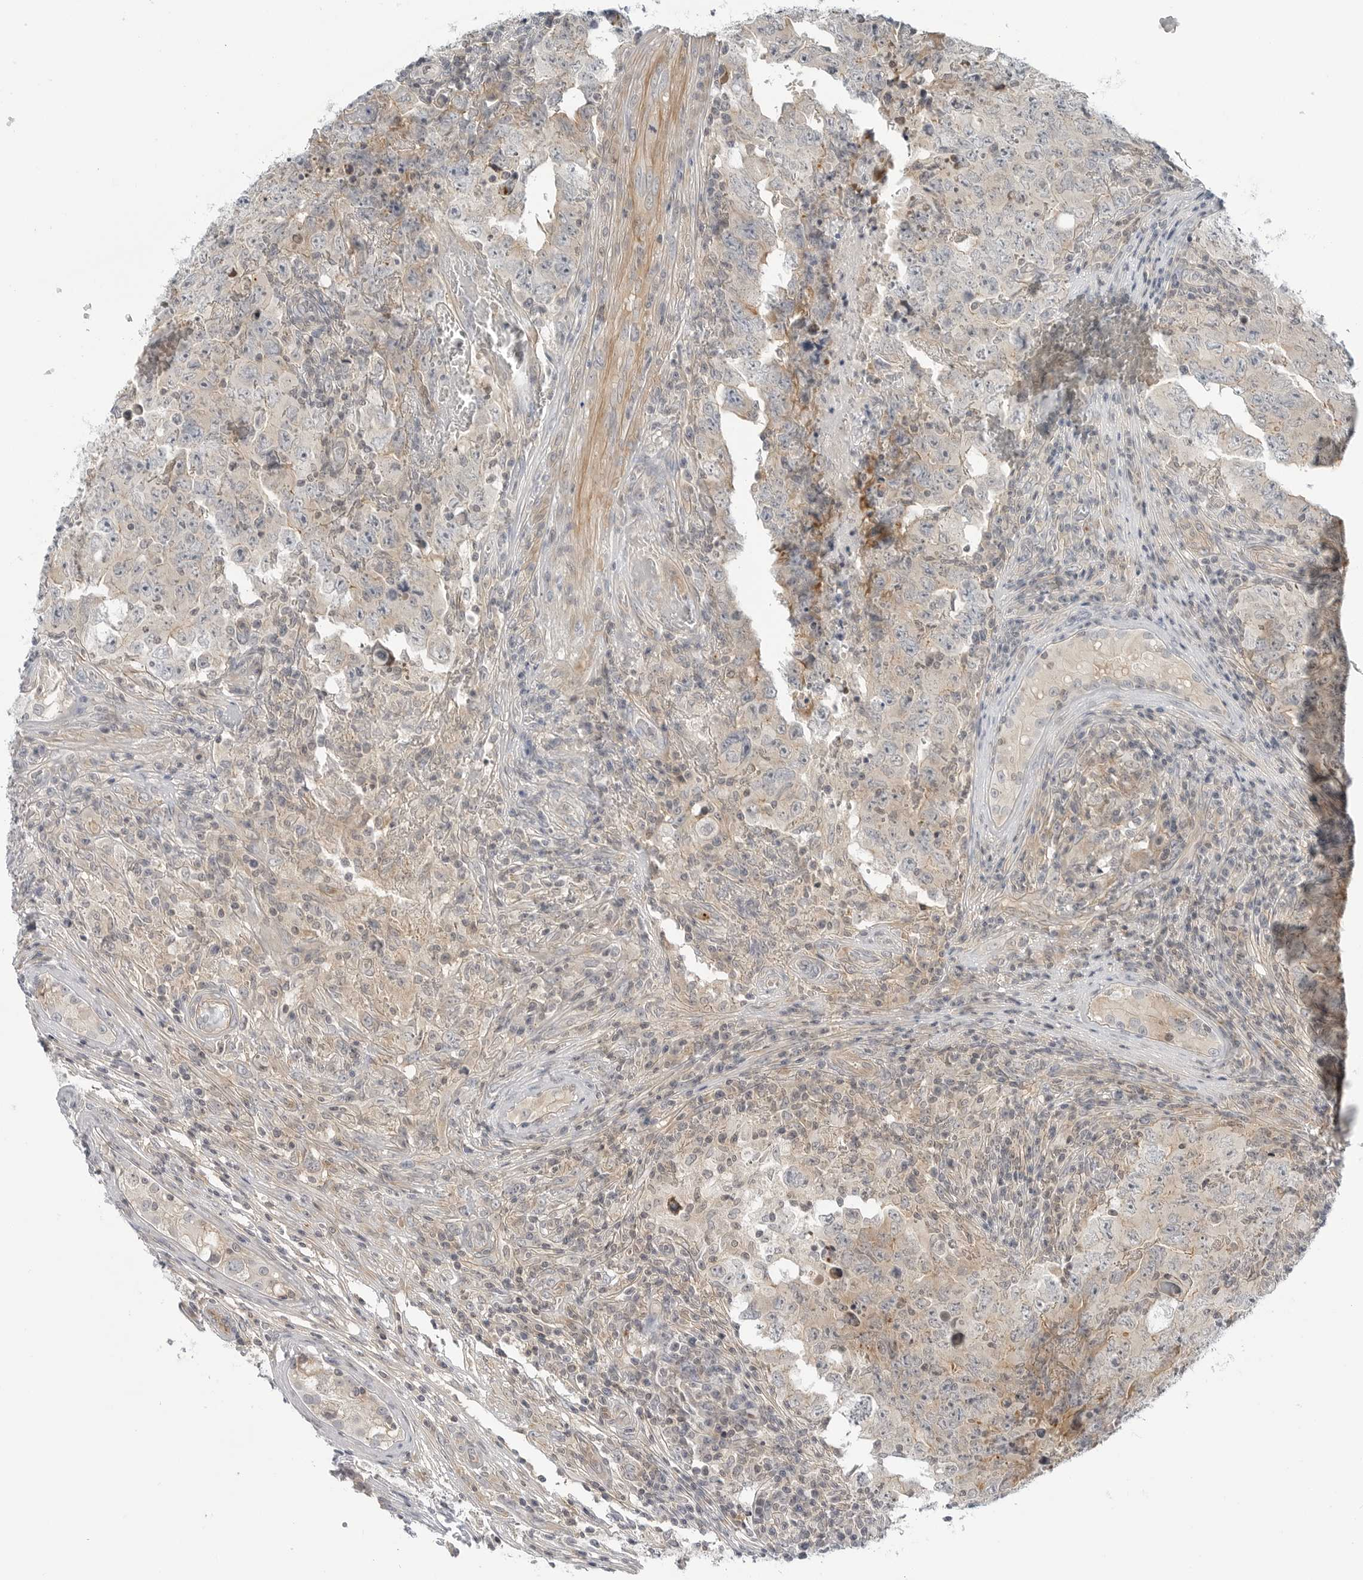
{"staining": {"intensity": "weak", "quantity": "<25%", "location": "cytoplasmic/membranous"}, "tissue": "testis cancer", "cell_type": "Tumor cells", "image_type": "cancer", "snomed": [{"axis": "morphology", "description": "Carcinoma, Embryonal, NOS"}, {"axis": "topography", "description": "Testis"}], "caption": "DAB immunohistochemical staining of testis cancer (embryonal carcinoma) reveals no significant staining in tumor cells.", "gene": "STXBP3", "patient": {"sex": "male", "age": 26}}